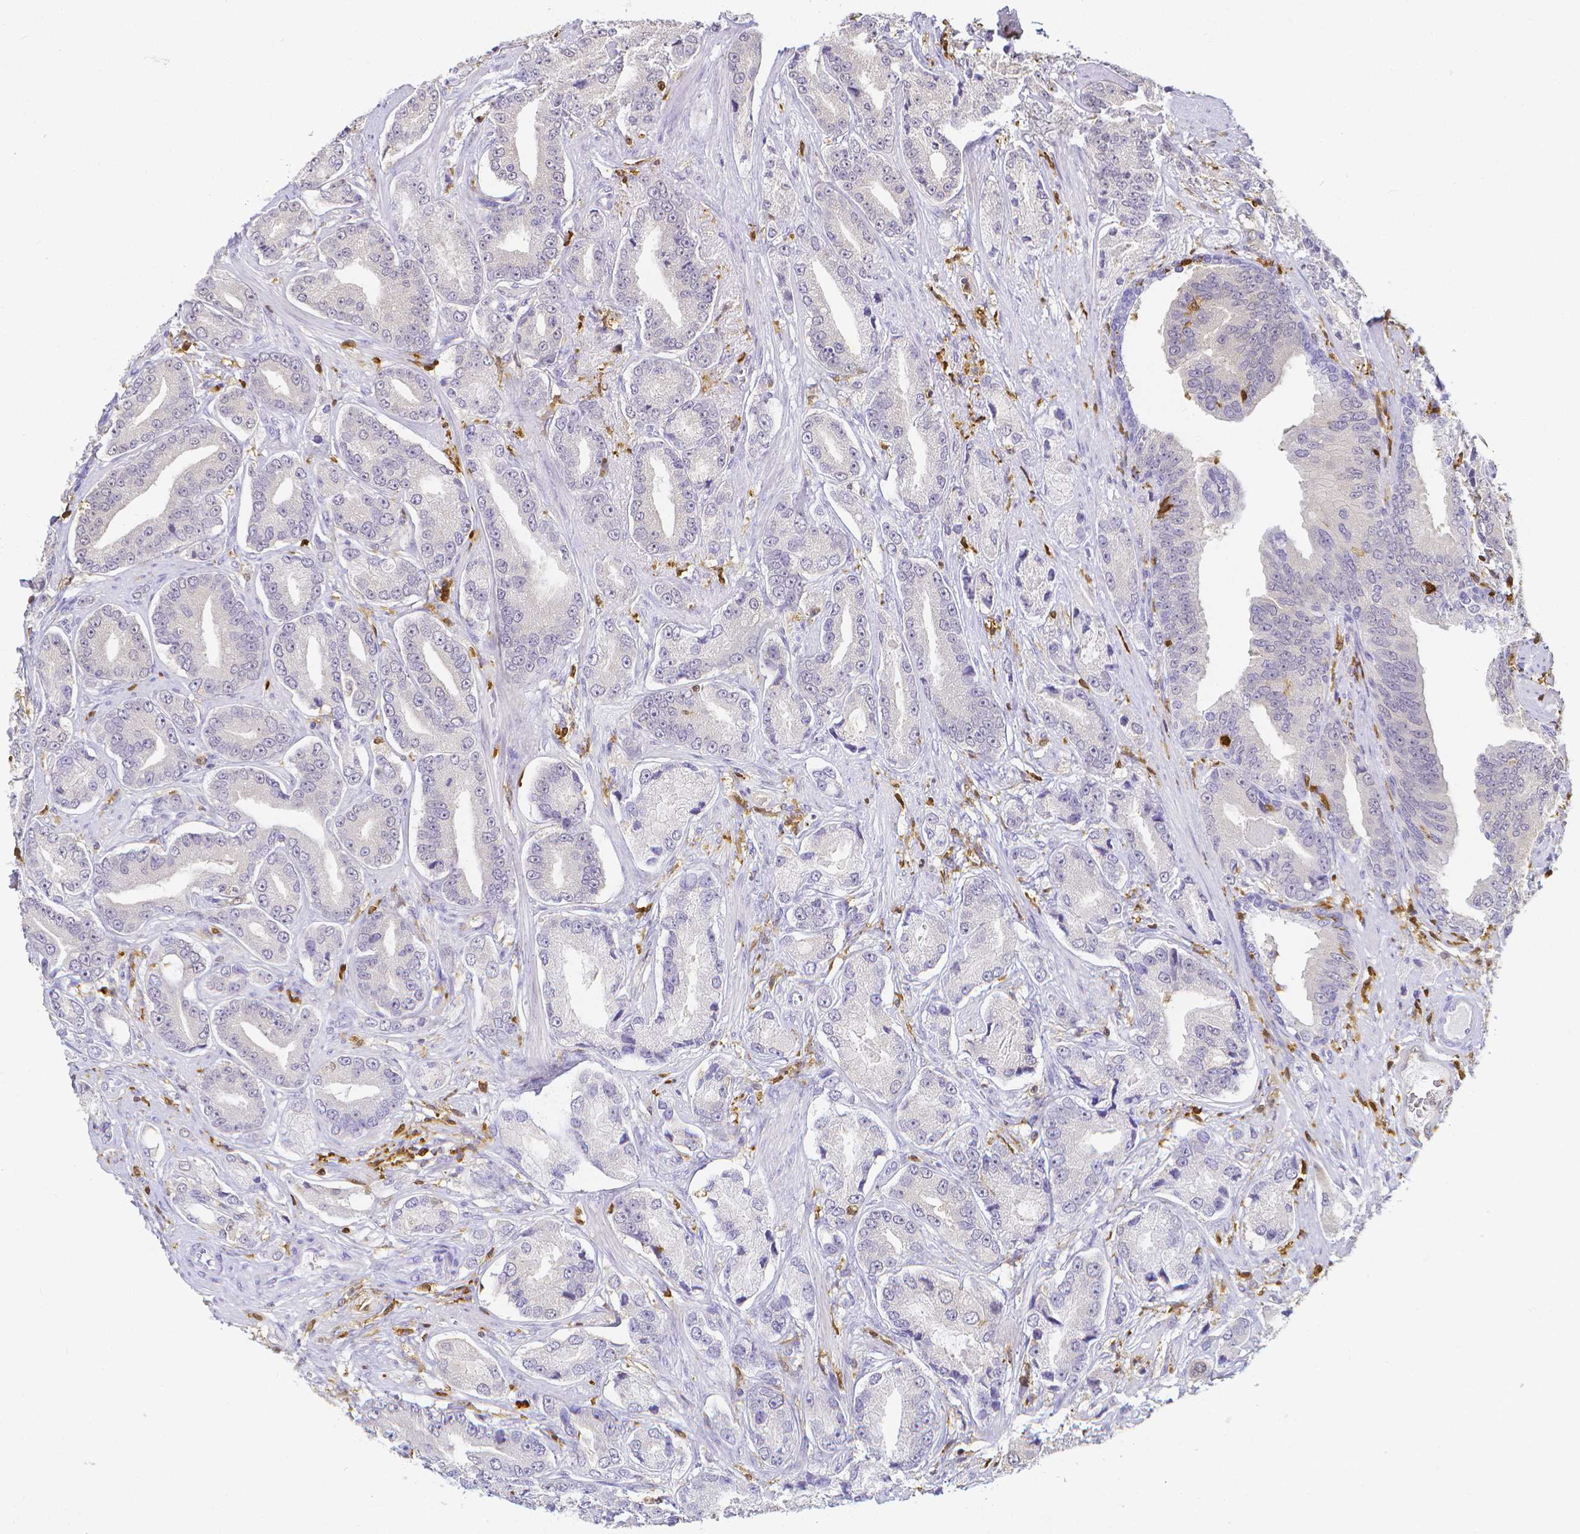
{"staining": {"intensity": "negative", "quantity": "none", "location": "none"}, "tissue": "prostate cancer", "cell_type": "Tumor cells", "image_type": "cancer", "snomed": [{"axis": "morphology", "description": "Adenocarcinoma, High grade"}, {"axis": "topography", "description": "Prostate and seminal vesicle, NOS"}], "caption": "This is an IHC image of high-grade adenocarcinoma (prostate). There is no staining in tumor cells.", "gene": "COTL1", "patient": {"sex": "male", "age": 61}}